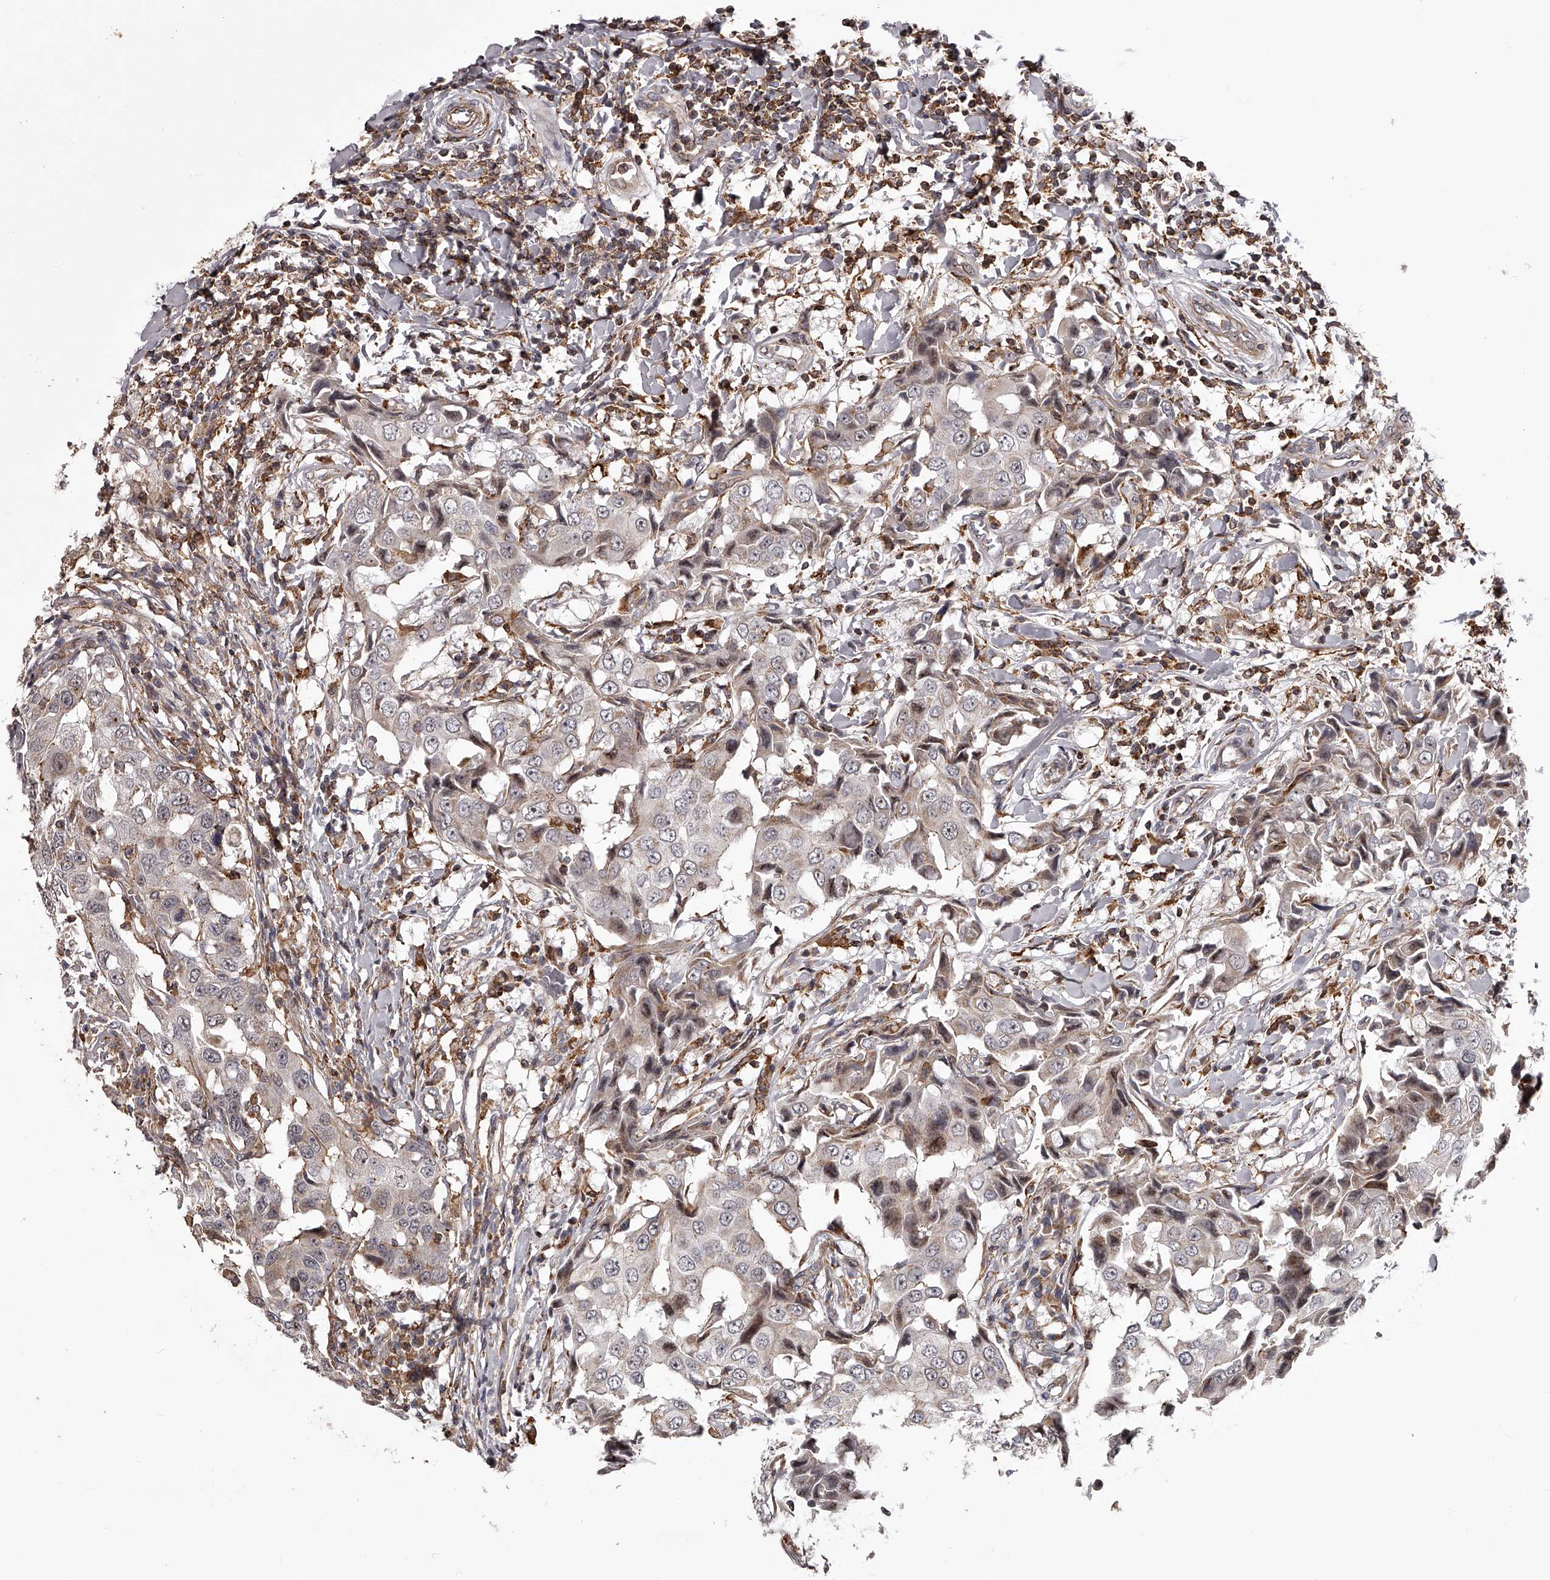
{"staining": {"intensity": "weak", "quantity": "25%-75%", "location": "cytoplasmic/membranous"}, "tissue": "breast cancer", "cell_type": "Tumor cells", "image_type": "cancer", "snomed": [{"axis": "morphology", "description": "Duct carcinoma"}, {"axis": "topography", "description": "Breast"}], "caption": "Weak cytoplasmic/membranous protein staining is identified in approximately 25%-75% of tumor cells in breast cancer.", "gene": "RRP36", "patient": {"sex": "female", "age": 27}}